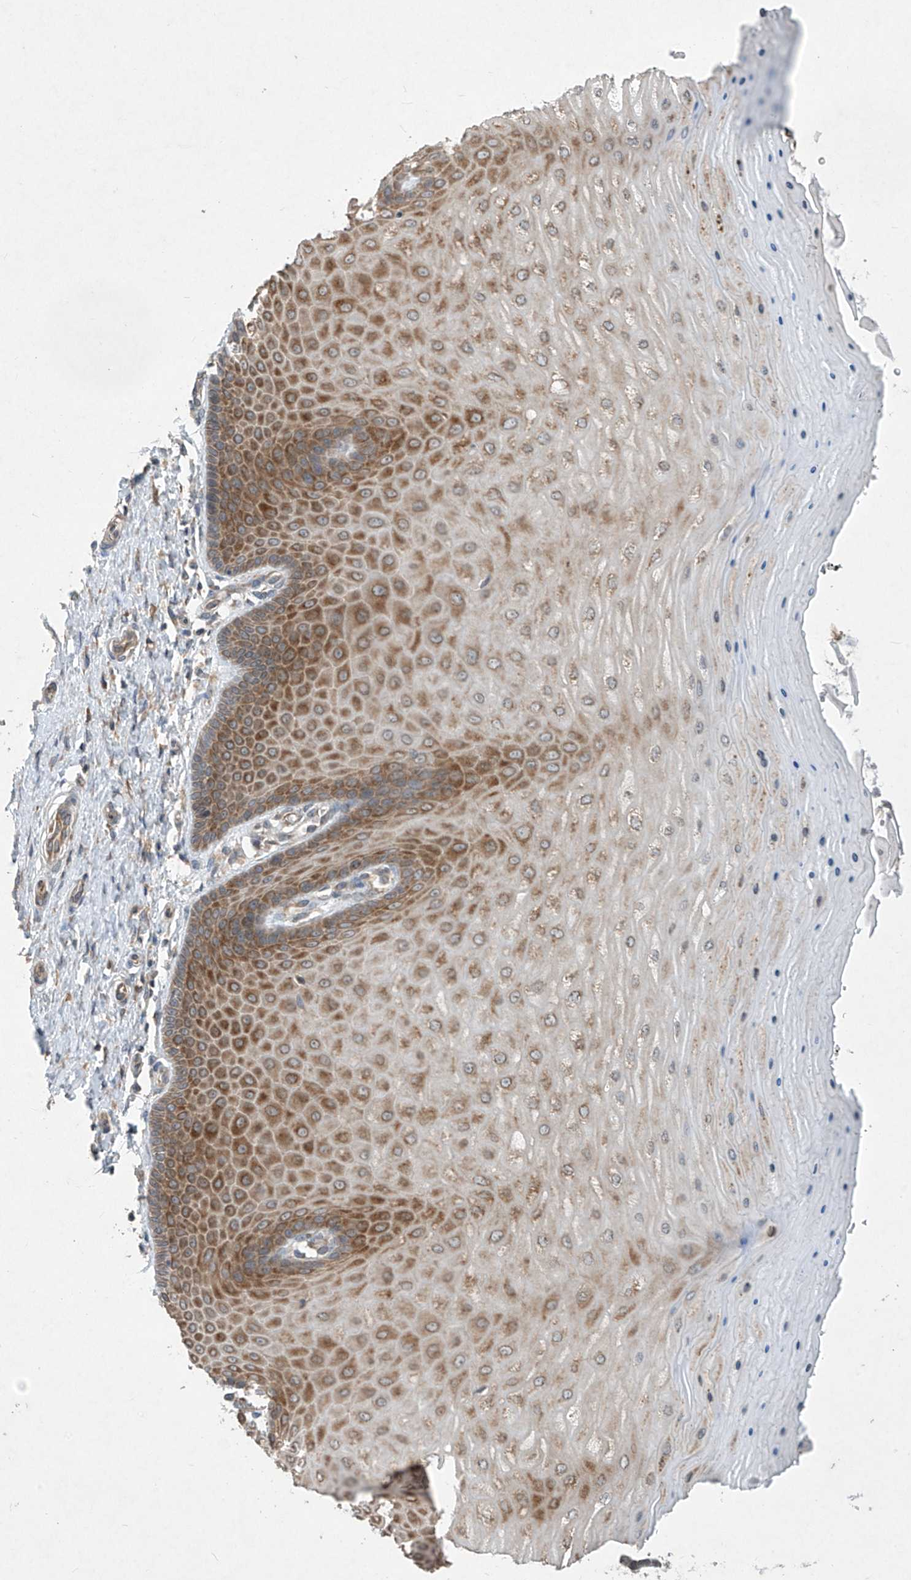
{"staining": {"intensity": "weak", "quantity": "25%-75%", "location": "cytoplasmic/membranous"}, "tissue": "cervix", "cell_type": "Glandular cells", "image_type": "normal", "snomed": [{"axis": "morphology", "description": "Normal tissue, NOS"}, {"axis": "topography", "description": "Cervix"}], "caption": "This histopathology image demonstrates IHC staining of normal cervix, with low weak cytoplasmic/membranous staining in about 25%-75% of glandular cells.", "gene": "RPL34", "patient": {"sex": "female", "age": 55}}